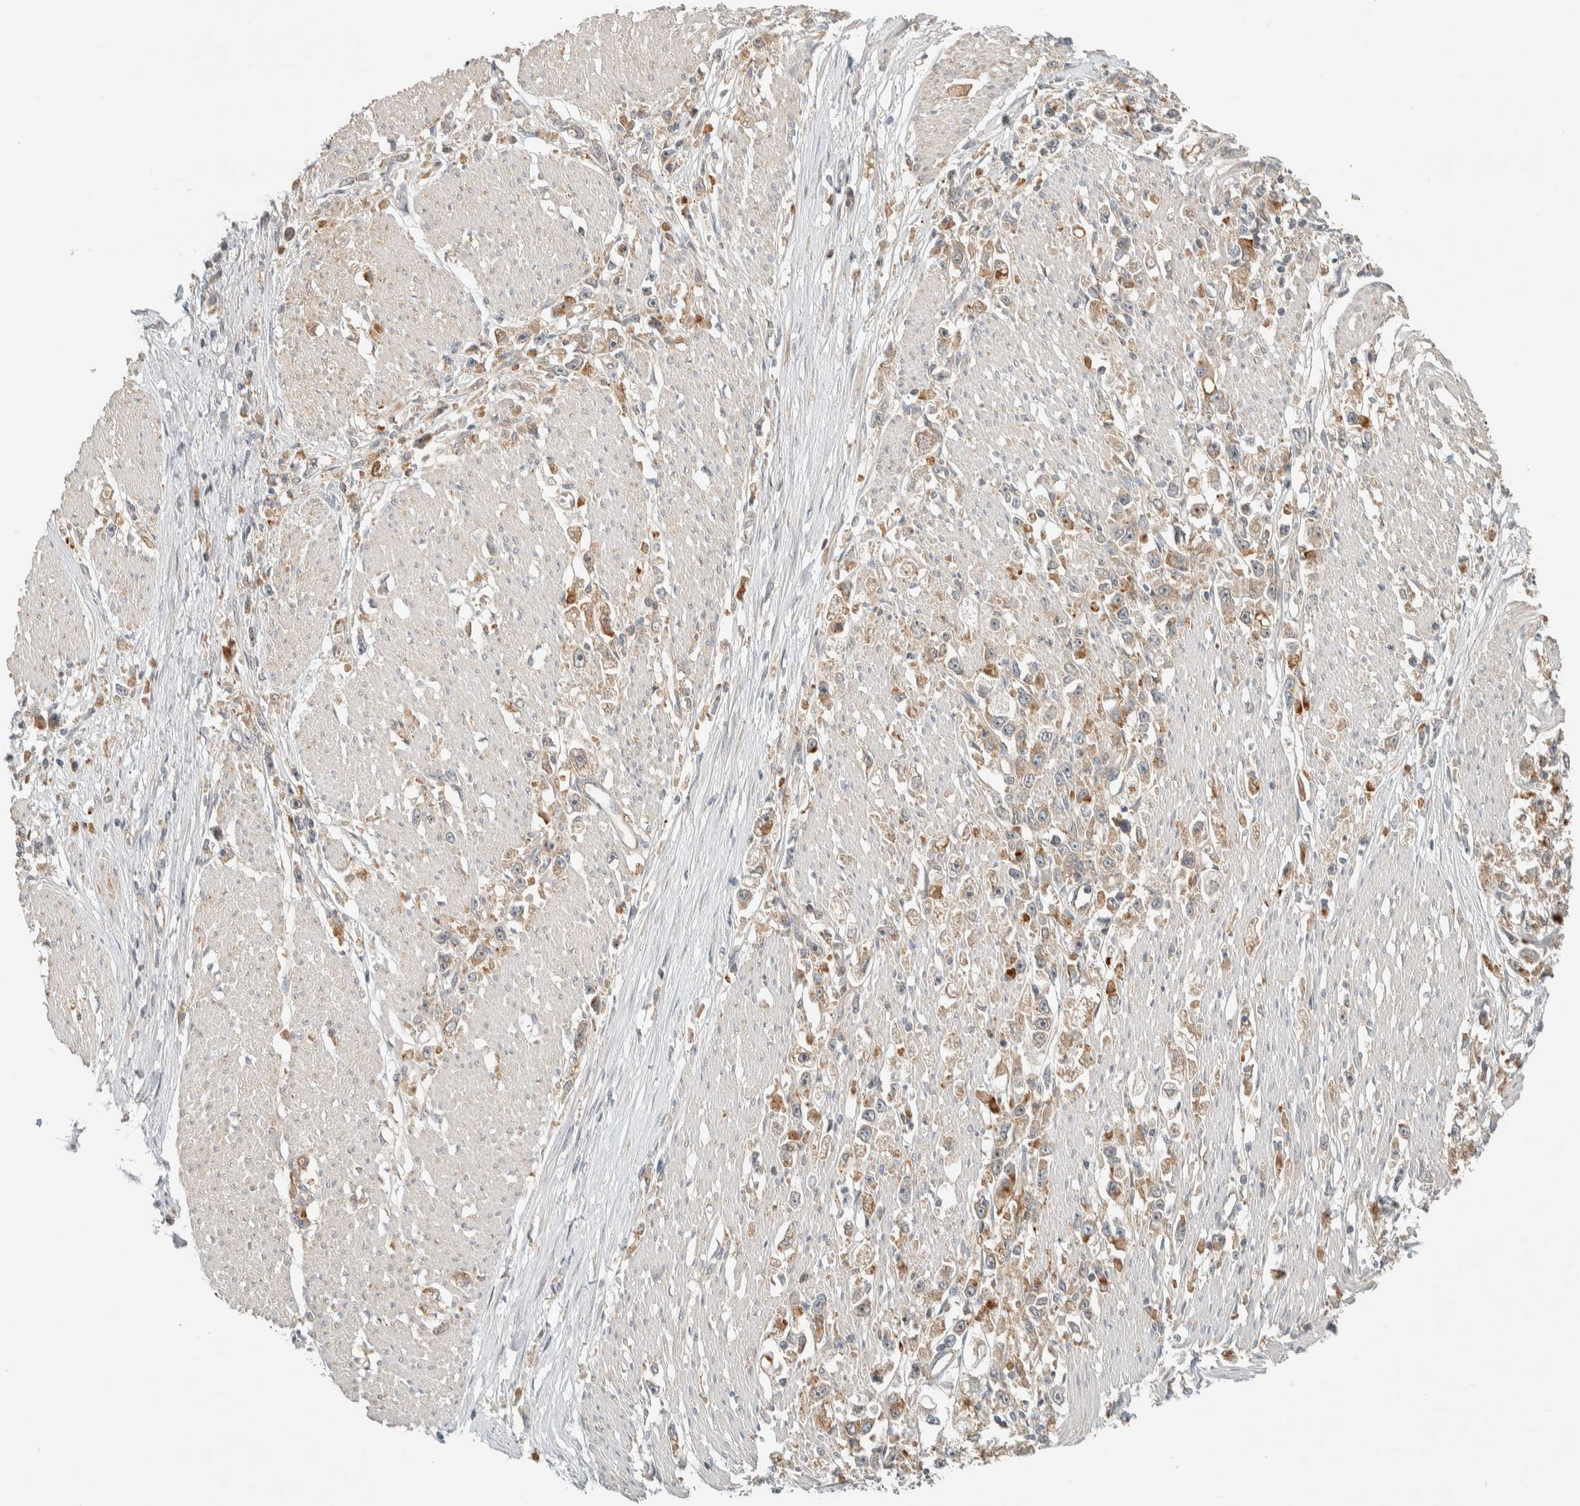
{"staining": {"intensity": "moderate", "quantity": "25%-75%", "location": "cytoplasmic/membranous"}, "tissue": "stomach cancer", "cell_type": "Tumor cells", "image_type": "cancer", "snomed": [{"axis": "morphology", "description": "Adenocarcinoma, NOS"}, {"axis": "topography", "description": "Stomach"}], "caption": "Immunohistochemical staining of stomach cancer demonstrates moderate cytoplasmic/membranous protein staining in about 25%-75% of tumor cells. (DAB IHC with brightfield microscopy, high magnification).", "gene": "RAB11FIP1", "patient": {"sex": "female", "age": 59}}